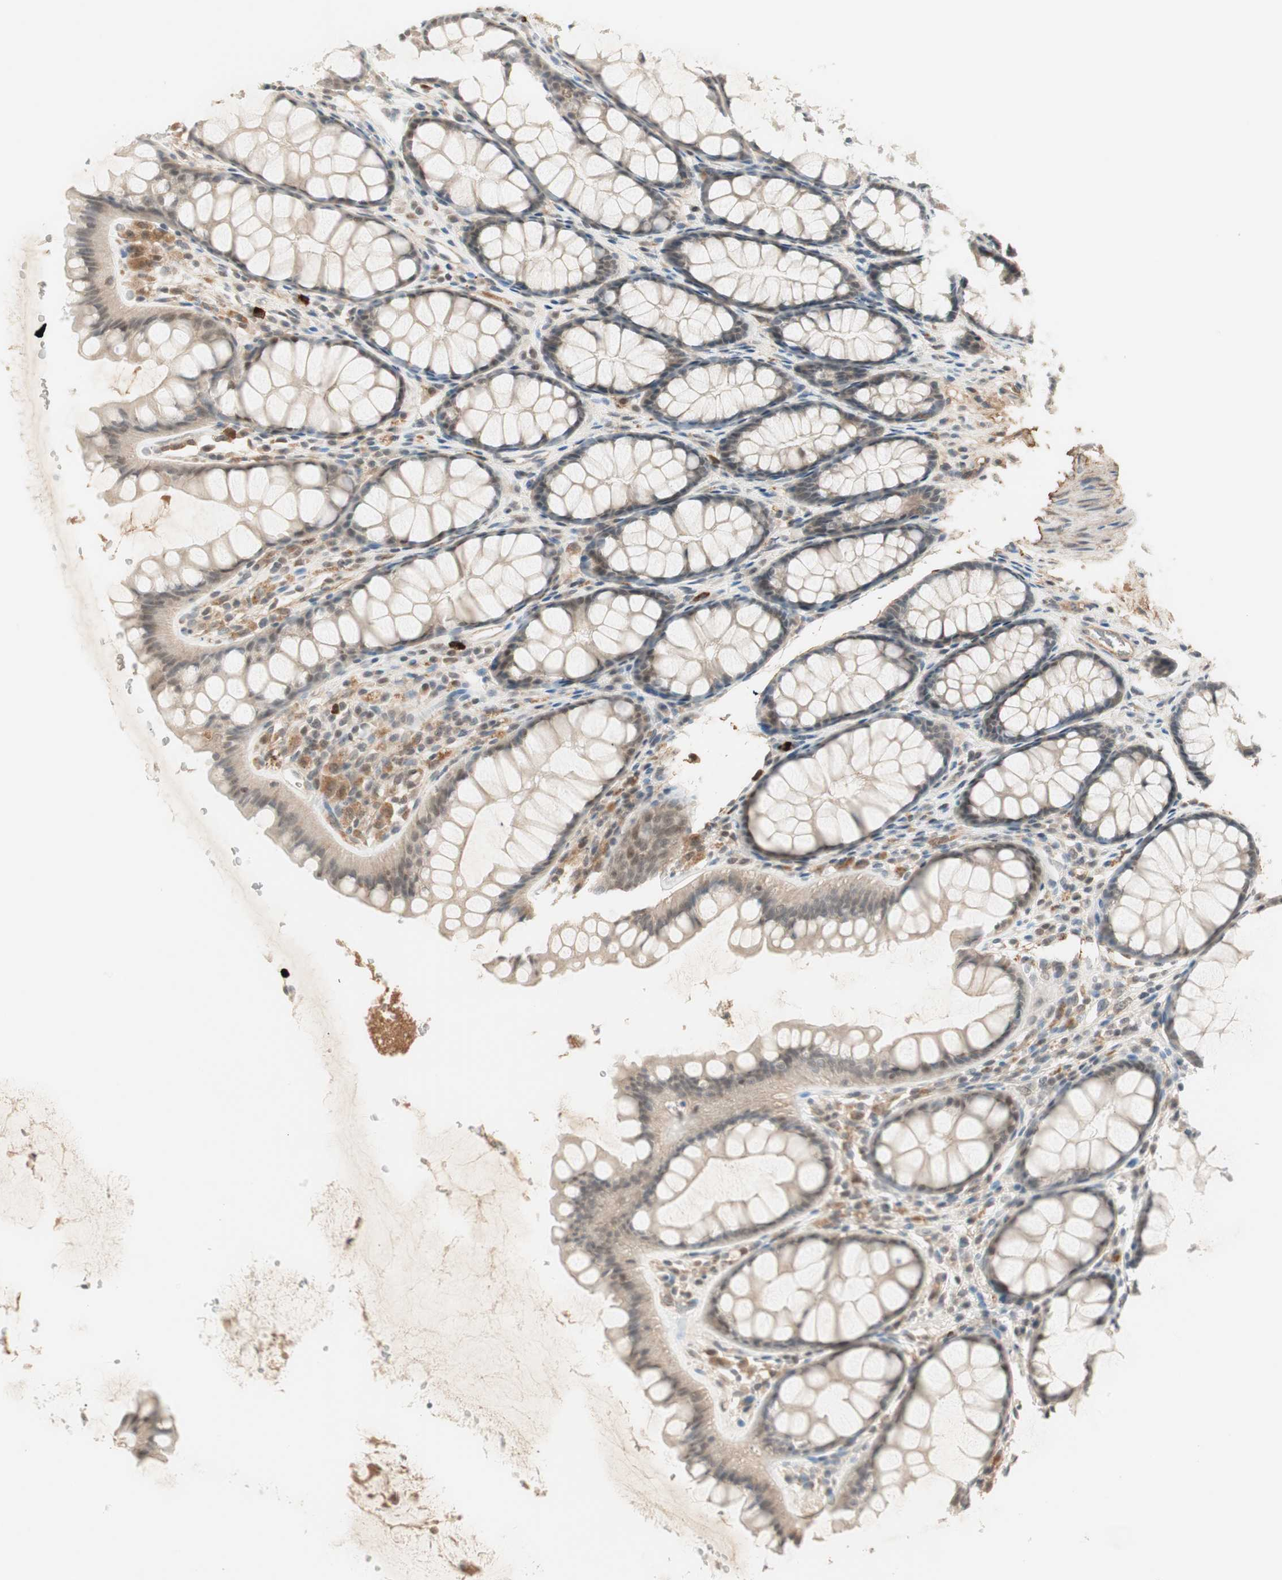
{"staining": {"intensity": "moderate", "quantity": "25%-75%", "location": "cytoplasmic/membranous"}, "tissue": "colon", "cell_type": "Endothelial cells", "image_type": "normal", "snomed": [{"axis": "morphology", "description": "Normal tissue, NOS"}, {"axis": "topography", "description": "Colon"}], "caption": "Colon stained with a brown dye displays moderate cytoplasmic/membranous positive staining in approximately 25%-75% of endothelial cells.", "gene": "RNGTT", "patient": {"sex": "female", "age": 55}}